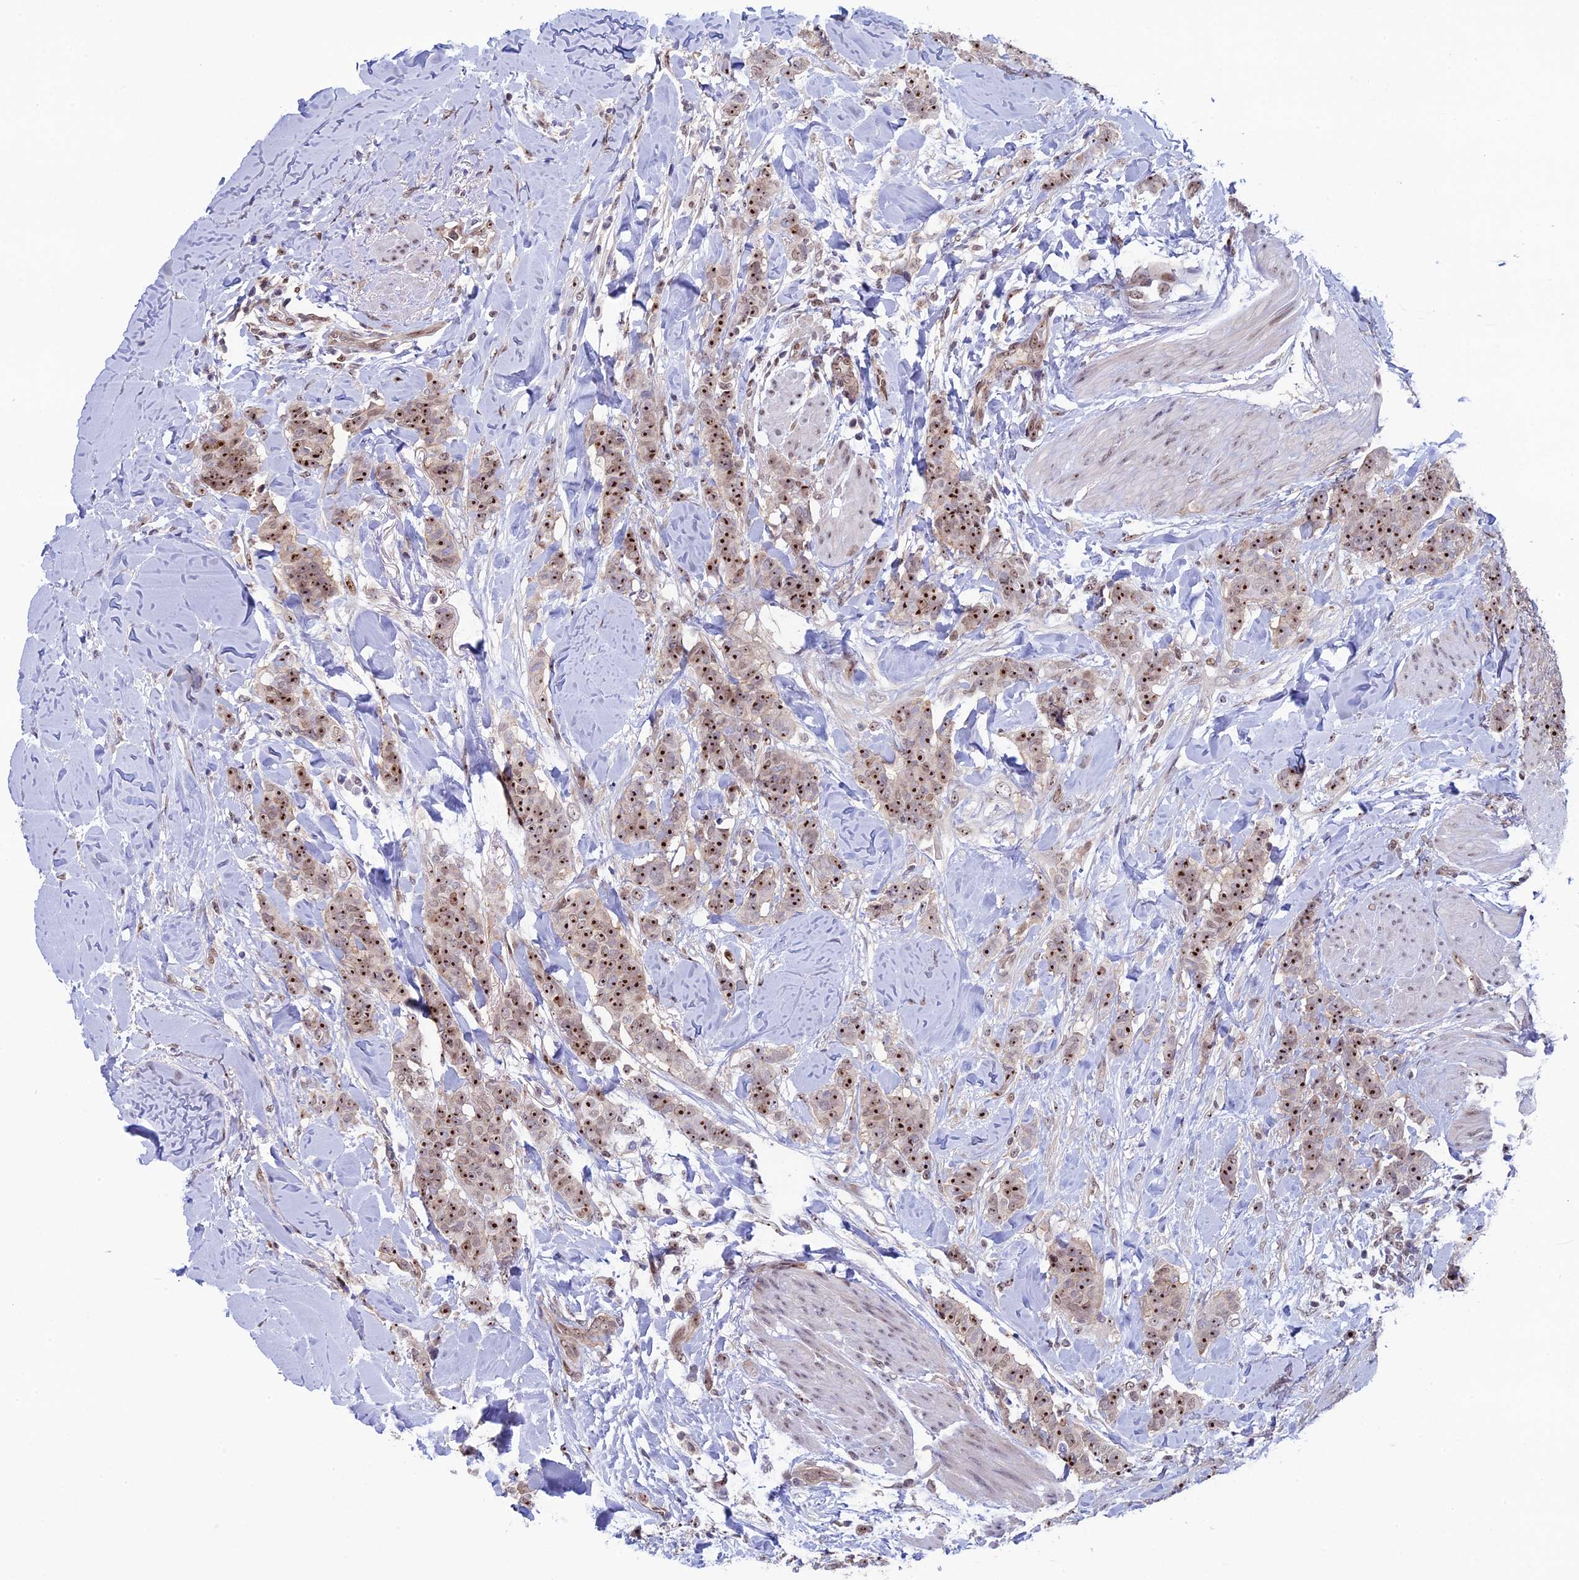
{"staining": {"intensity": "moderate", "quantity": ">75%", "location": "nuclear"}, "tissue": "breast cancer", "cell_type": "Tumor cells", "image_type": "cancer", "snomed": [{"axis": "morphology", "description": "Duct carcinoma"}, {"axis": "topography", "description": "Breast"}], "caption": "DAB (3,3'-diaminobenzidine) immunohistochemical staining of human breast cancer (invasive ductal carcinoma) exhibits moderate nuclear protein staining in about >75% of tumor cells. (DAB IHC, brown staining for protein, blue staining for nuclei).", "gene": "CCDC86", "patient": {"sex": "female", "age": 40}}